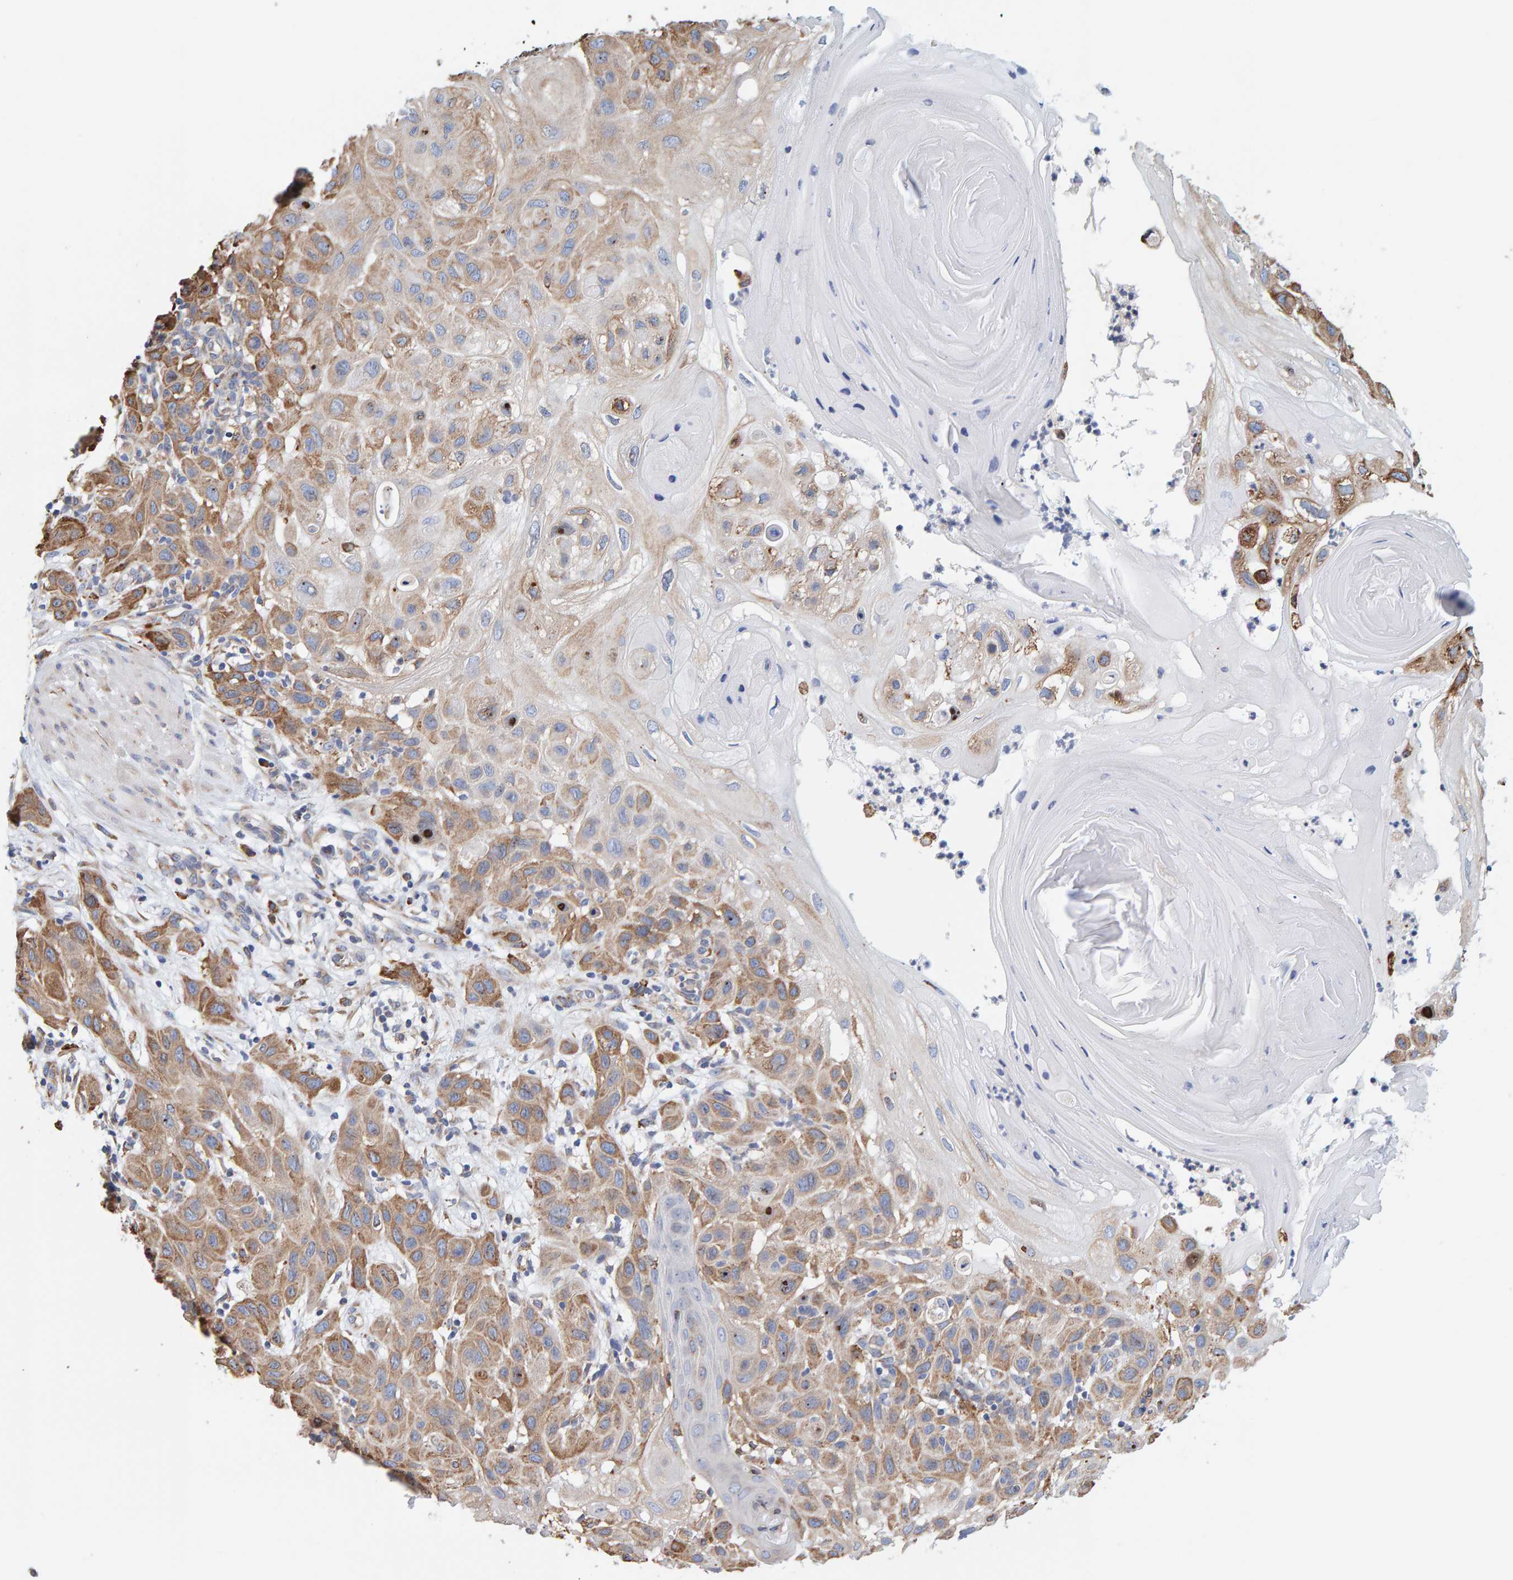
{"staining": {"intensity": "moderate", "quantity": ">75%", "location": "cytoplasmic/membranous"}, "tissue": "skin cancer", "cell_type": "Tumor cells", "image_type": "cancer", "snomed": [{"axis": "morphology", "description": "Squamous cell carcinoma, NOS"}, {"axis": "topography", "description": "Skin"}], "caption": "About >75% of tumor cells in skin cancer (squamous cell carcinoma) reveal moderate cytoplasmic/membranous protein expression as visualized by brown immunohistochemical staining.", "gene": "SGPL1", "patient": {"sex": "female", "age": 96}}